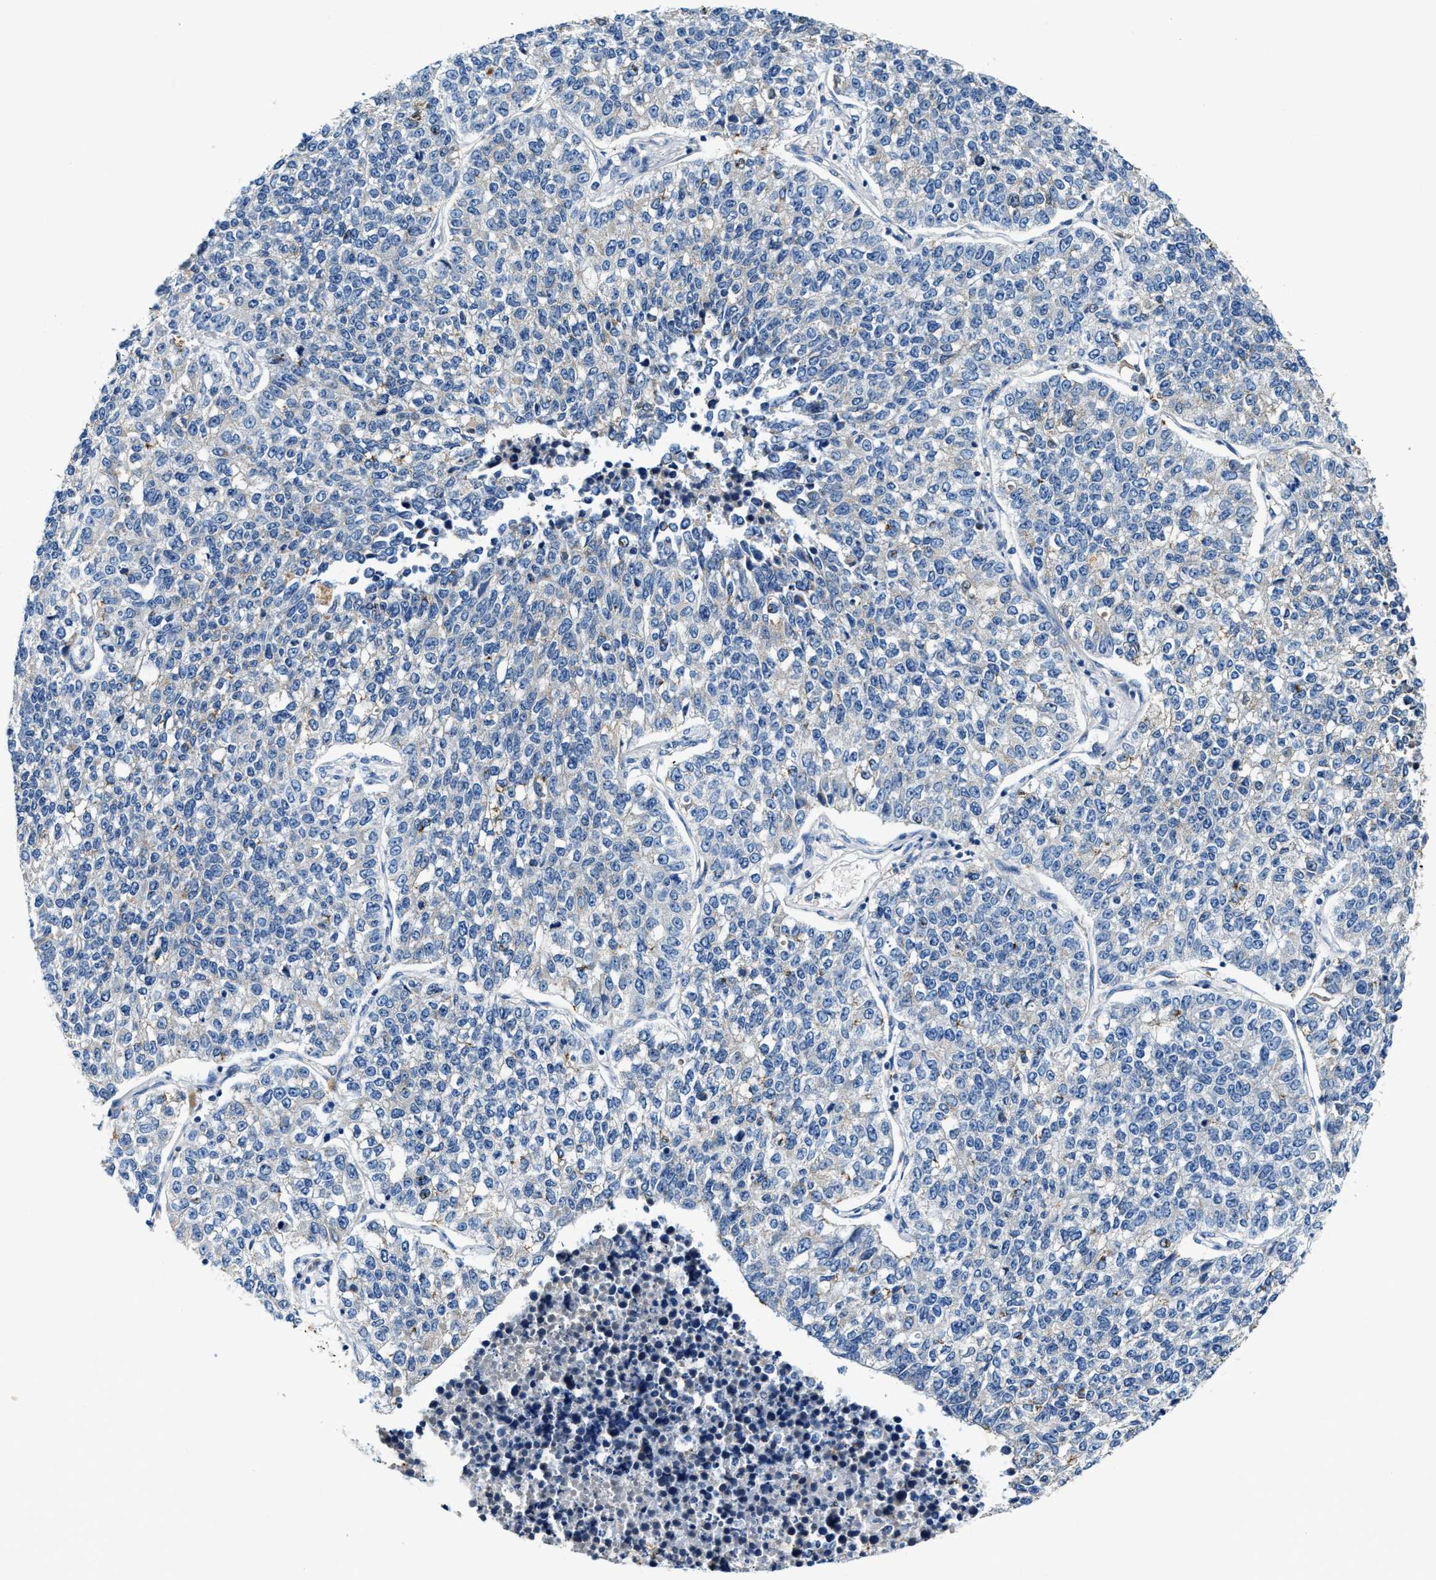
{"staining": {"intensity": "negative", "quantity": "none", "location": "none"}, "tissue": "lung cancer", "cell_type": "Tumor cells", "image_type": "cancer", "snomed": [{"axis": "morphology", "description": "Adenocarcinoma, NOS"}, {"axis": "topography", "description": "Lung"}], "caption": "Lung cancer (adenocarcinoma) was stained to show a protein in brown. There is no significant staining in tumor cells.", "gene": "SLC25A25", "patient": {"sex": "male", "age": 49}}